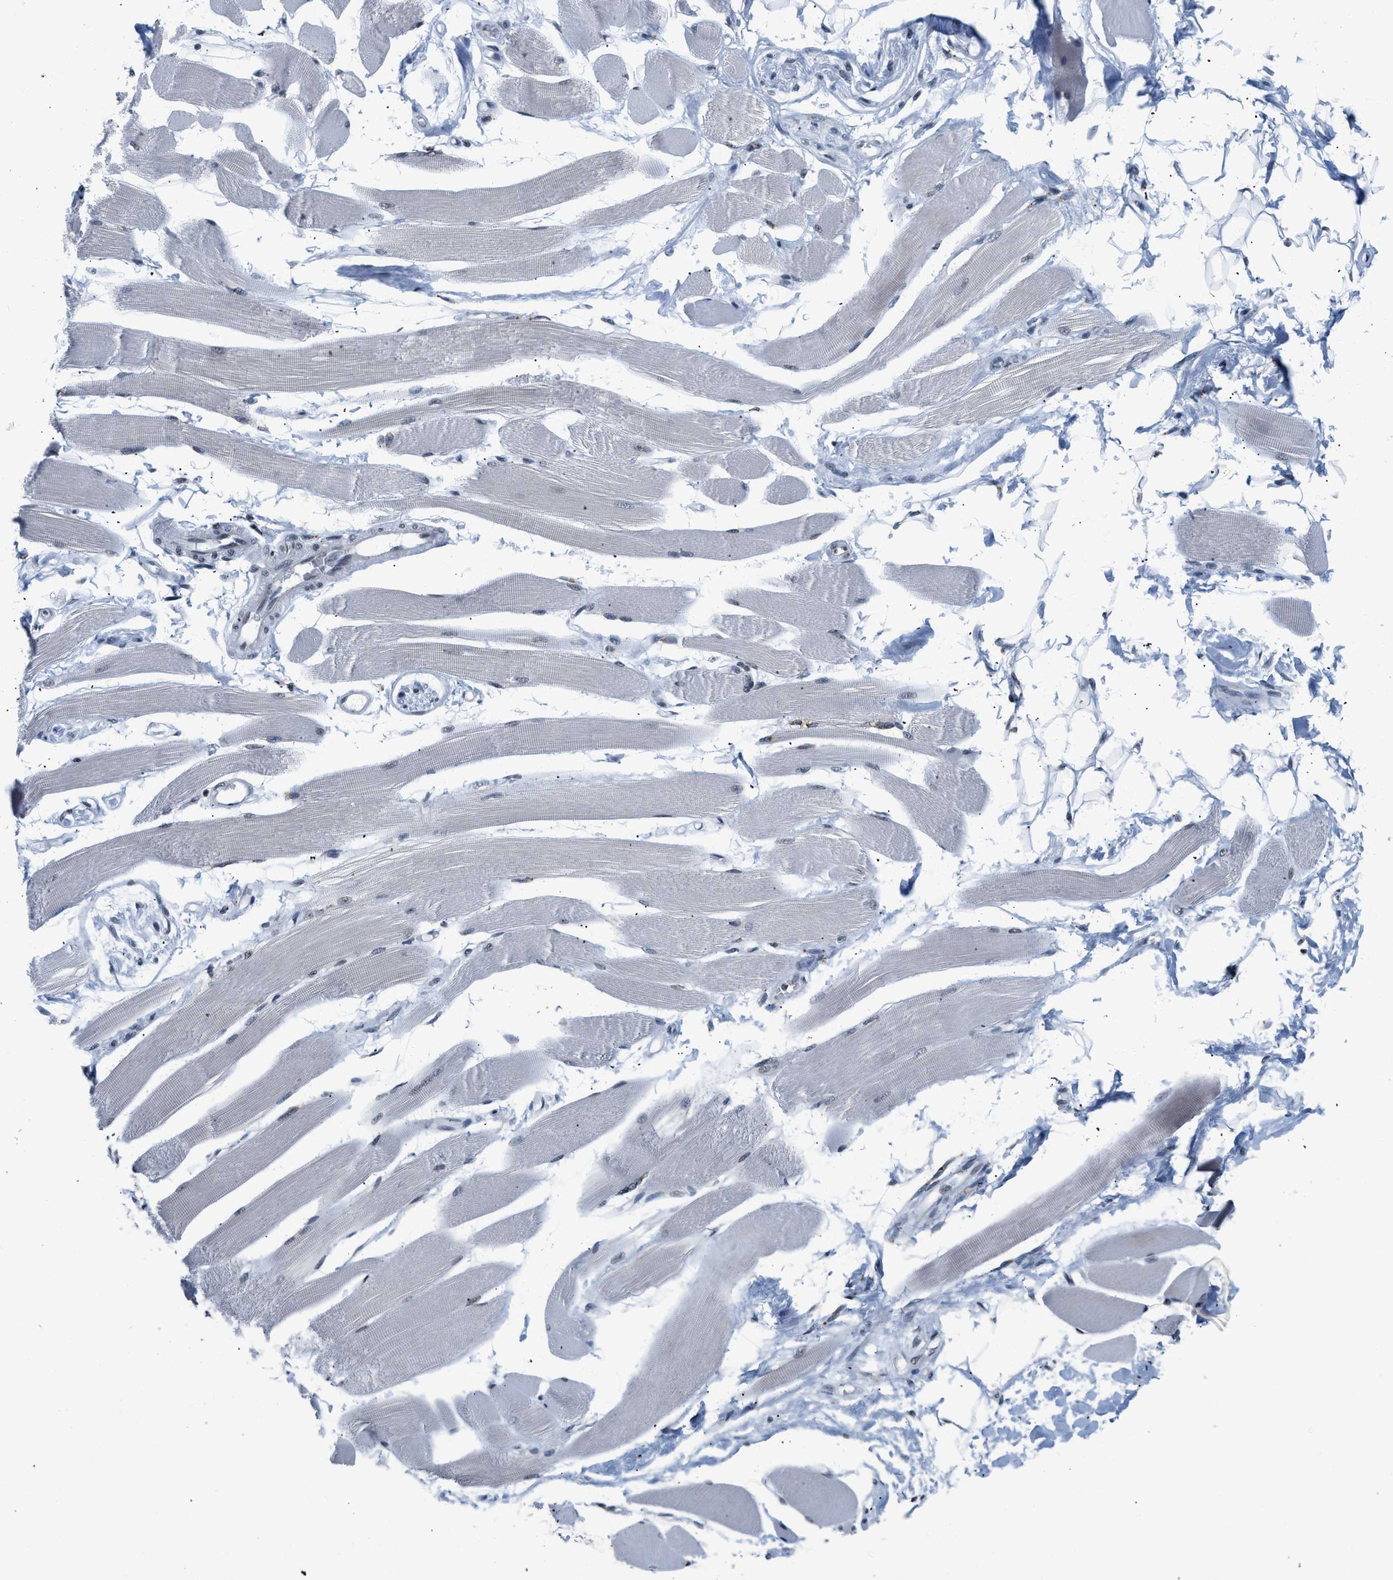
{"staining": {"intensity": "moderate", "quantity": "<25%", "location": "cytoplasmic/membranous"}, "tissue": "skeletal muscle", "cell_type": "Myocytes", "image_type": "normal", "snomed": [{"axis": "morphology", "description": "Normal tissue, NOS"}, {"axis": "topography", "description": "Skeletal muscle"}, {"axis": "topography", "description": "Peripheral nerve tissue"}], "caption": "A brown stain labels moderate cytoplasmic/membranous positivity of a protein in myocytes of benign human skeletal muscle.", "gene": "RAF1", "patient": {"sex": "female", "age": 84}}